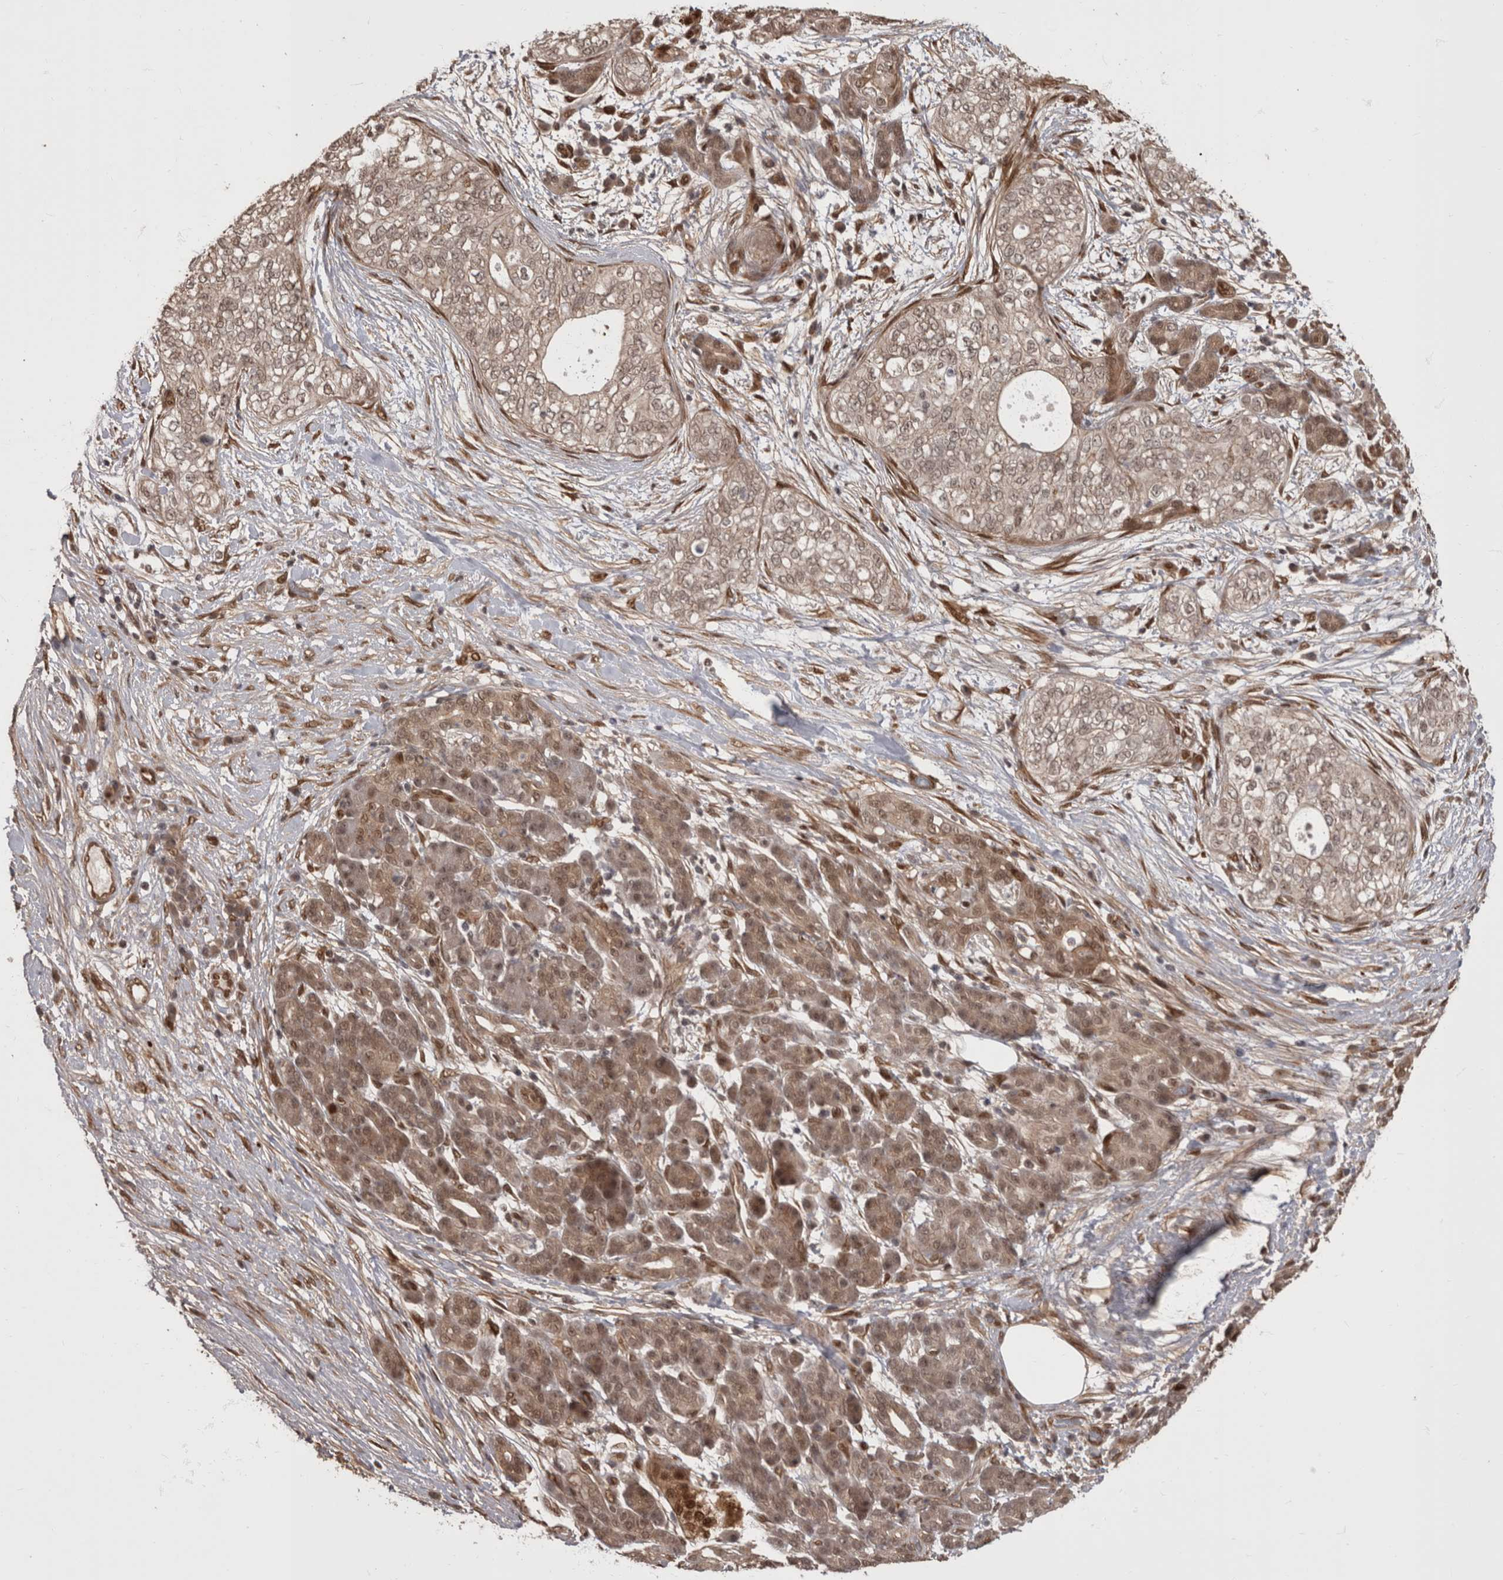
{"staining": {"intensity": "moderate", "quantity": "<25%", "location": "cytoplasmic/membranous,nuclear"}, "tissue": "pancreatic cancer", "cell_type": "Tumor cells", "image_type": "cancer", "snomed": [{"axis": "morphology", "description": "Adenocarcinoma, NOS"}, {"axis": "topography", "description": "Pancreas"}], "caption": "This micrograph exhibits immunohistochemistry staining of human pancreatic cancer, with low moderate cytoplasmic/membranous and nuclear staining in approximately <25% of tumor cells.", "gene": "AKT3", "patient": {"sex": "male", "age": 72}}